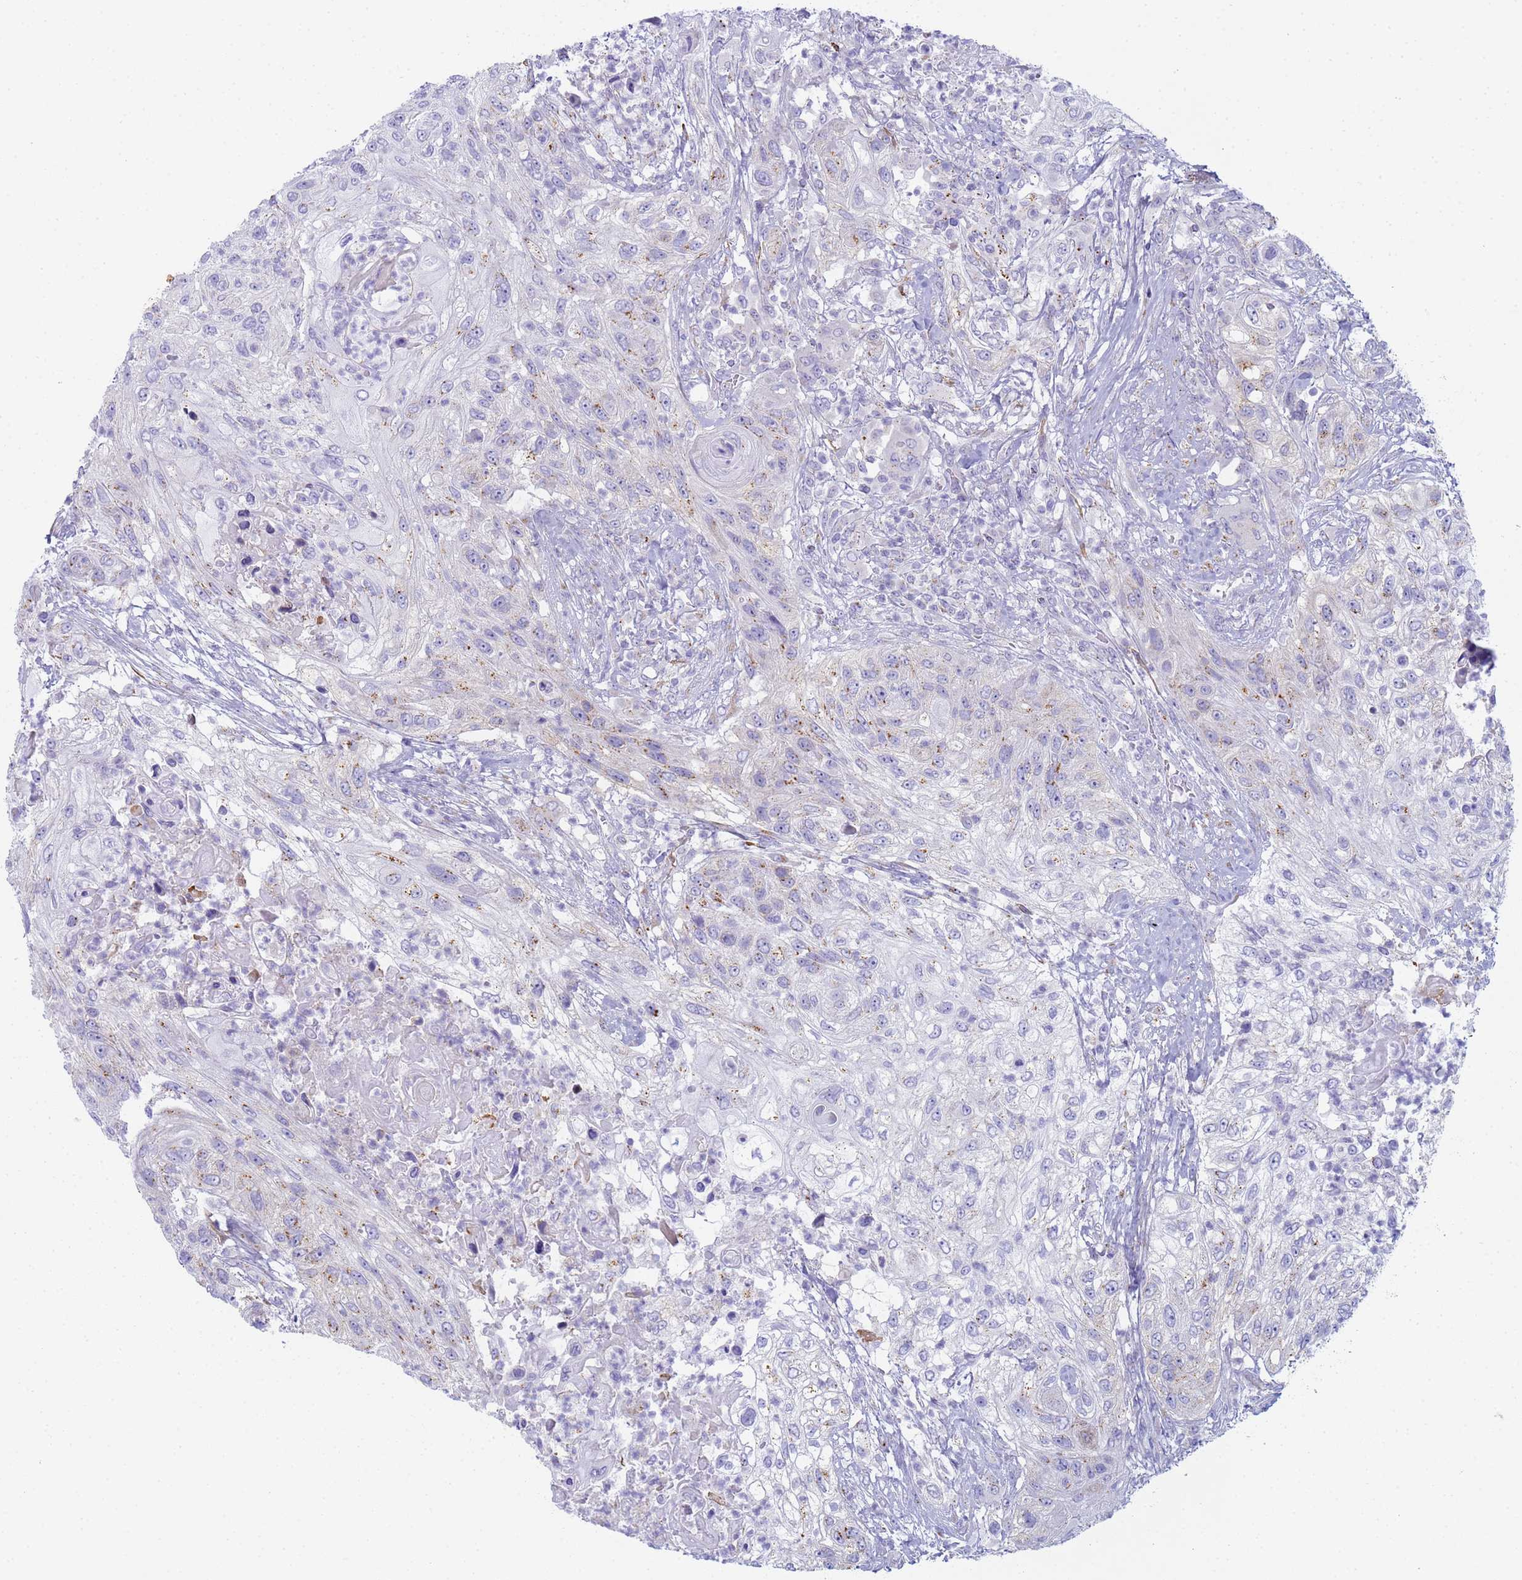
{"staining": {"intensity": "moderate", "quantity": "<25%", "location": "cytoplasmic/membranous"}, "tissue": "urothelial cancer", "cell_type": "Tumor cells", "image_type": "cancer", "snomed": [{"axis": "morphology", "description": "Urothelial carcinoma, High grade"}, {"axis": "topography", "description": "Urinary bladder"}], "caption": "Moderate cytoplasmic/membranous protein expression is seen in about <25% of tumor cells in urothelial carcinoma (high-grade).", "gene": "CR1", "patient": {"sex": "female", "age": 60}}